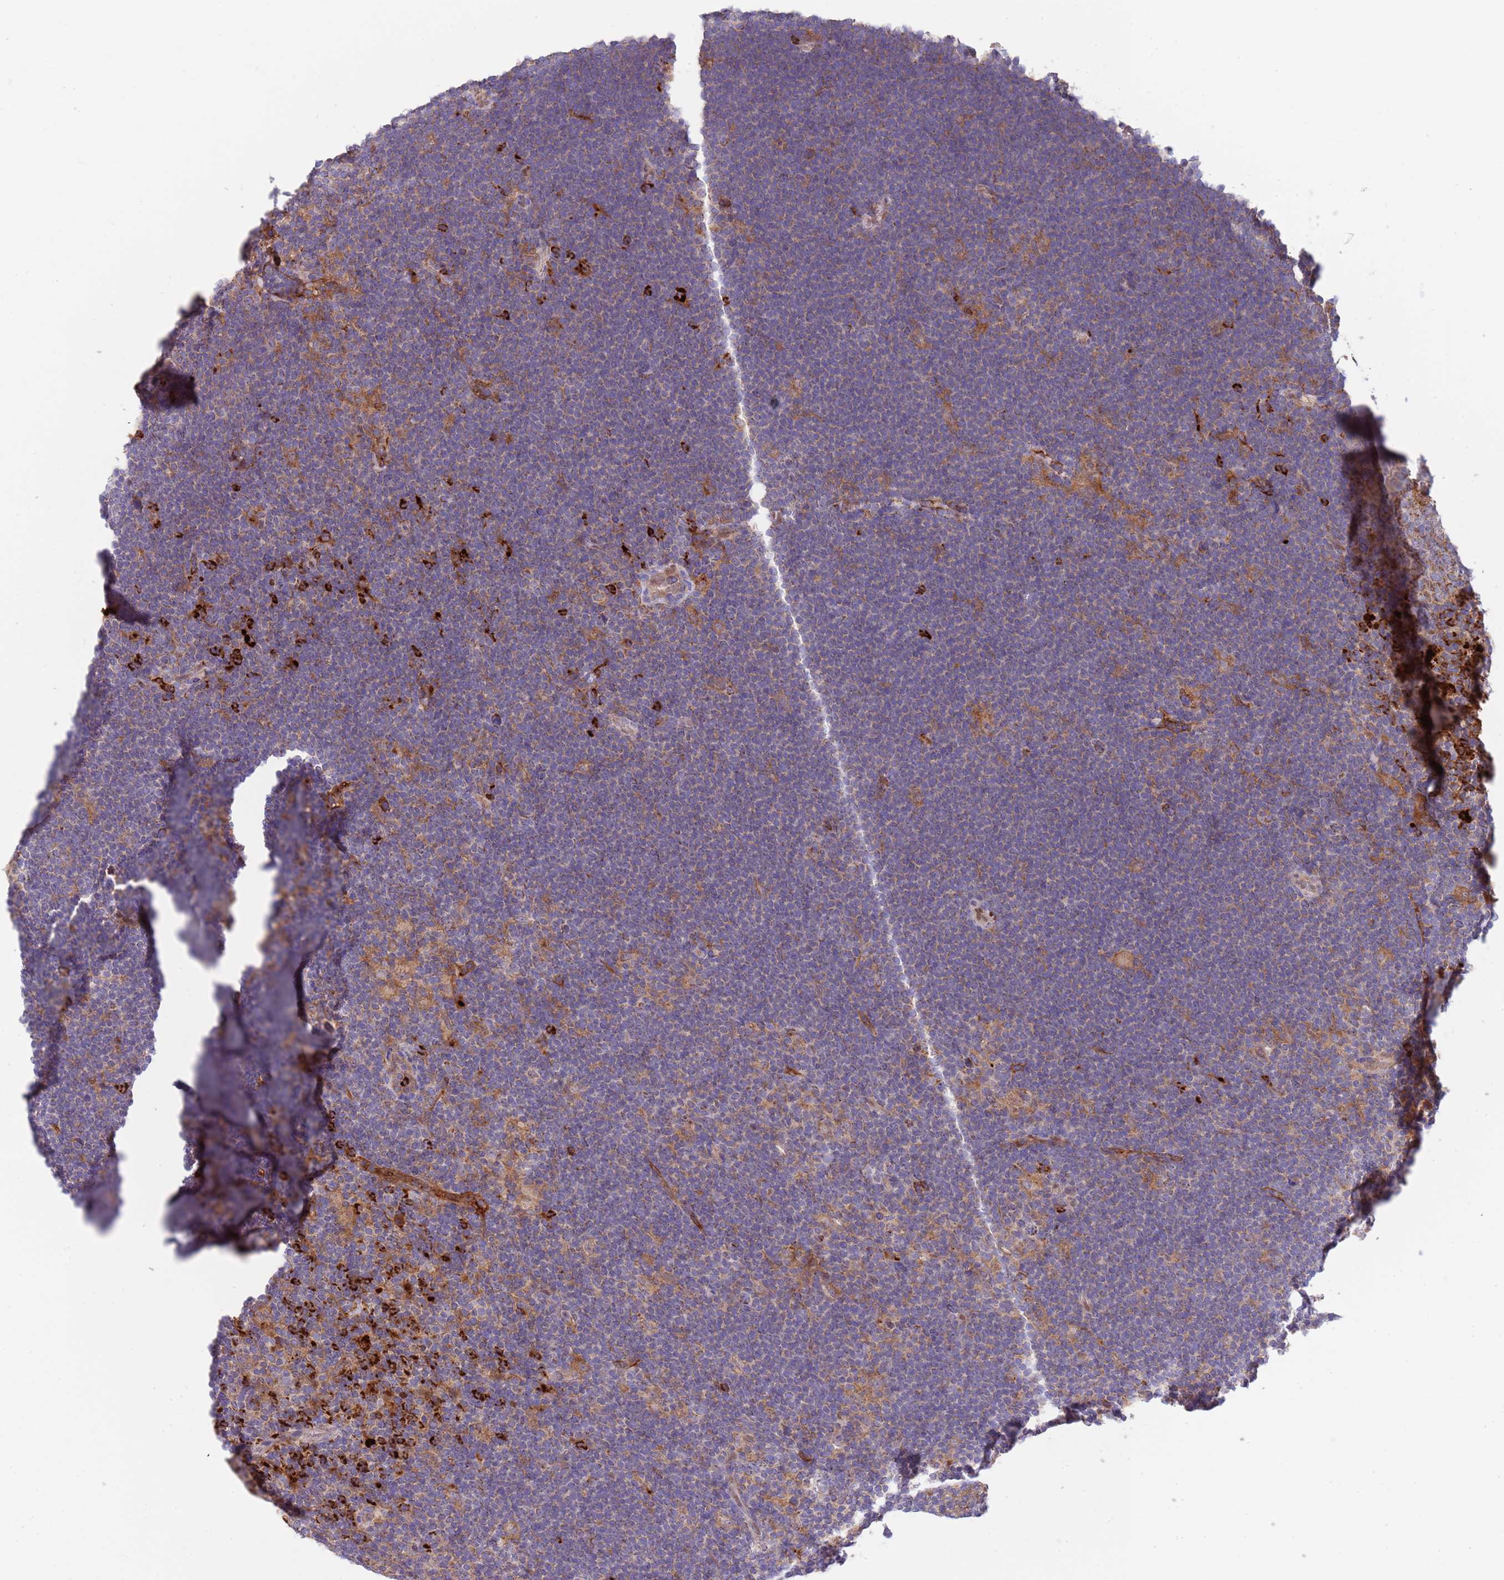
{"staining": {"intensity": "moderate", "quantity": ">75%", "location": "cytoplasmic/membranous"}, "tissue": "lymphoma", "cell_type": "Tumor cells", "image_type": "cancer", "snomed": [{"axis": "morphology", "description": "Hodgkin's disease, NOS"}, {"axis": "topography", "description": "Lymph node"}], "caption": "Human lymphoma stained with a protein marker shows moderate staining in tumor cells.", "gene": "DDT", "patient": {"sex": "female", "age": 57}}